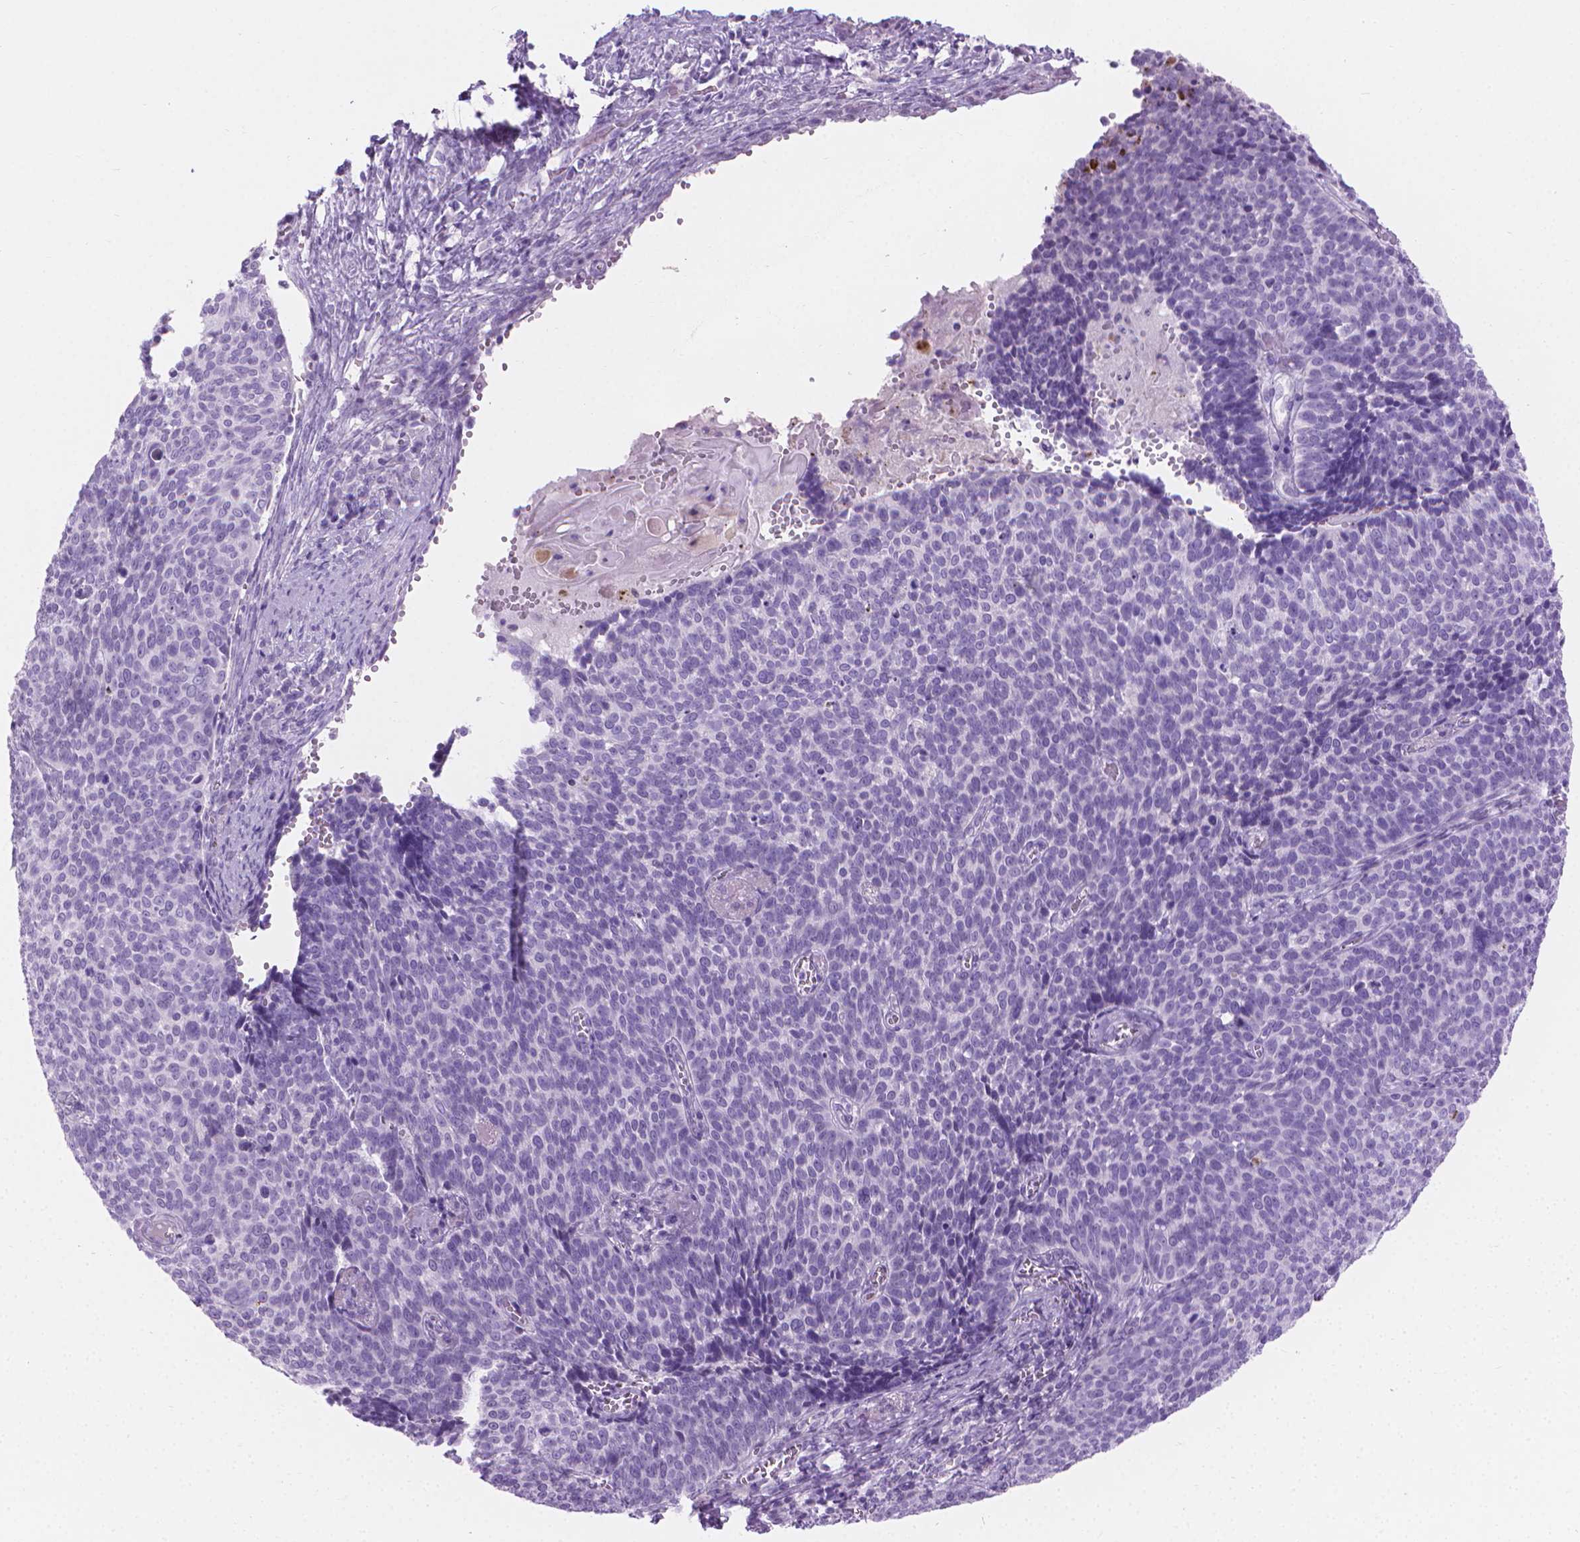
{"staining": {"intensity": "negative", "quantity": "none", "location": "none"}, "tissue": "cervical cancer", "cell_type": "Tumor cells", "image_type": "cancer", "snomed": [{"axis": "morphology", "description": "Normal tissue, NOS"}, {"axis": "morphology", "description": "Squamous cell carcinoma, NOS"}, {"axis": "topography", "description": "Cervix"}], "caption": "Immunohistochemical staining of human cervical squamous cell carcinoma shows no significant staining in tumor cells.", "gene": "CFAP52", "patient": {"sex": "female", "age": 39}}